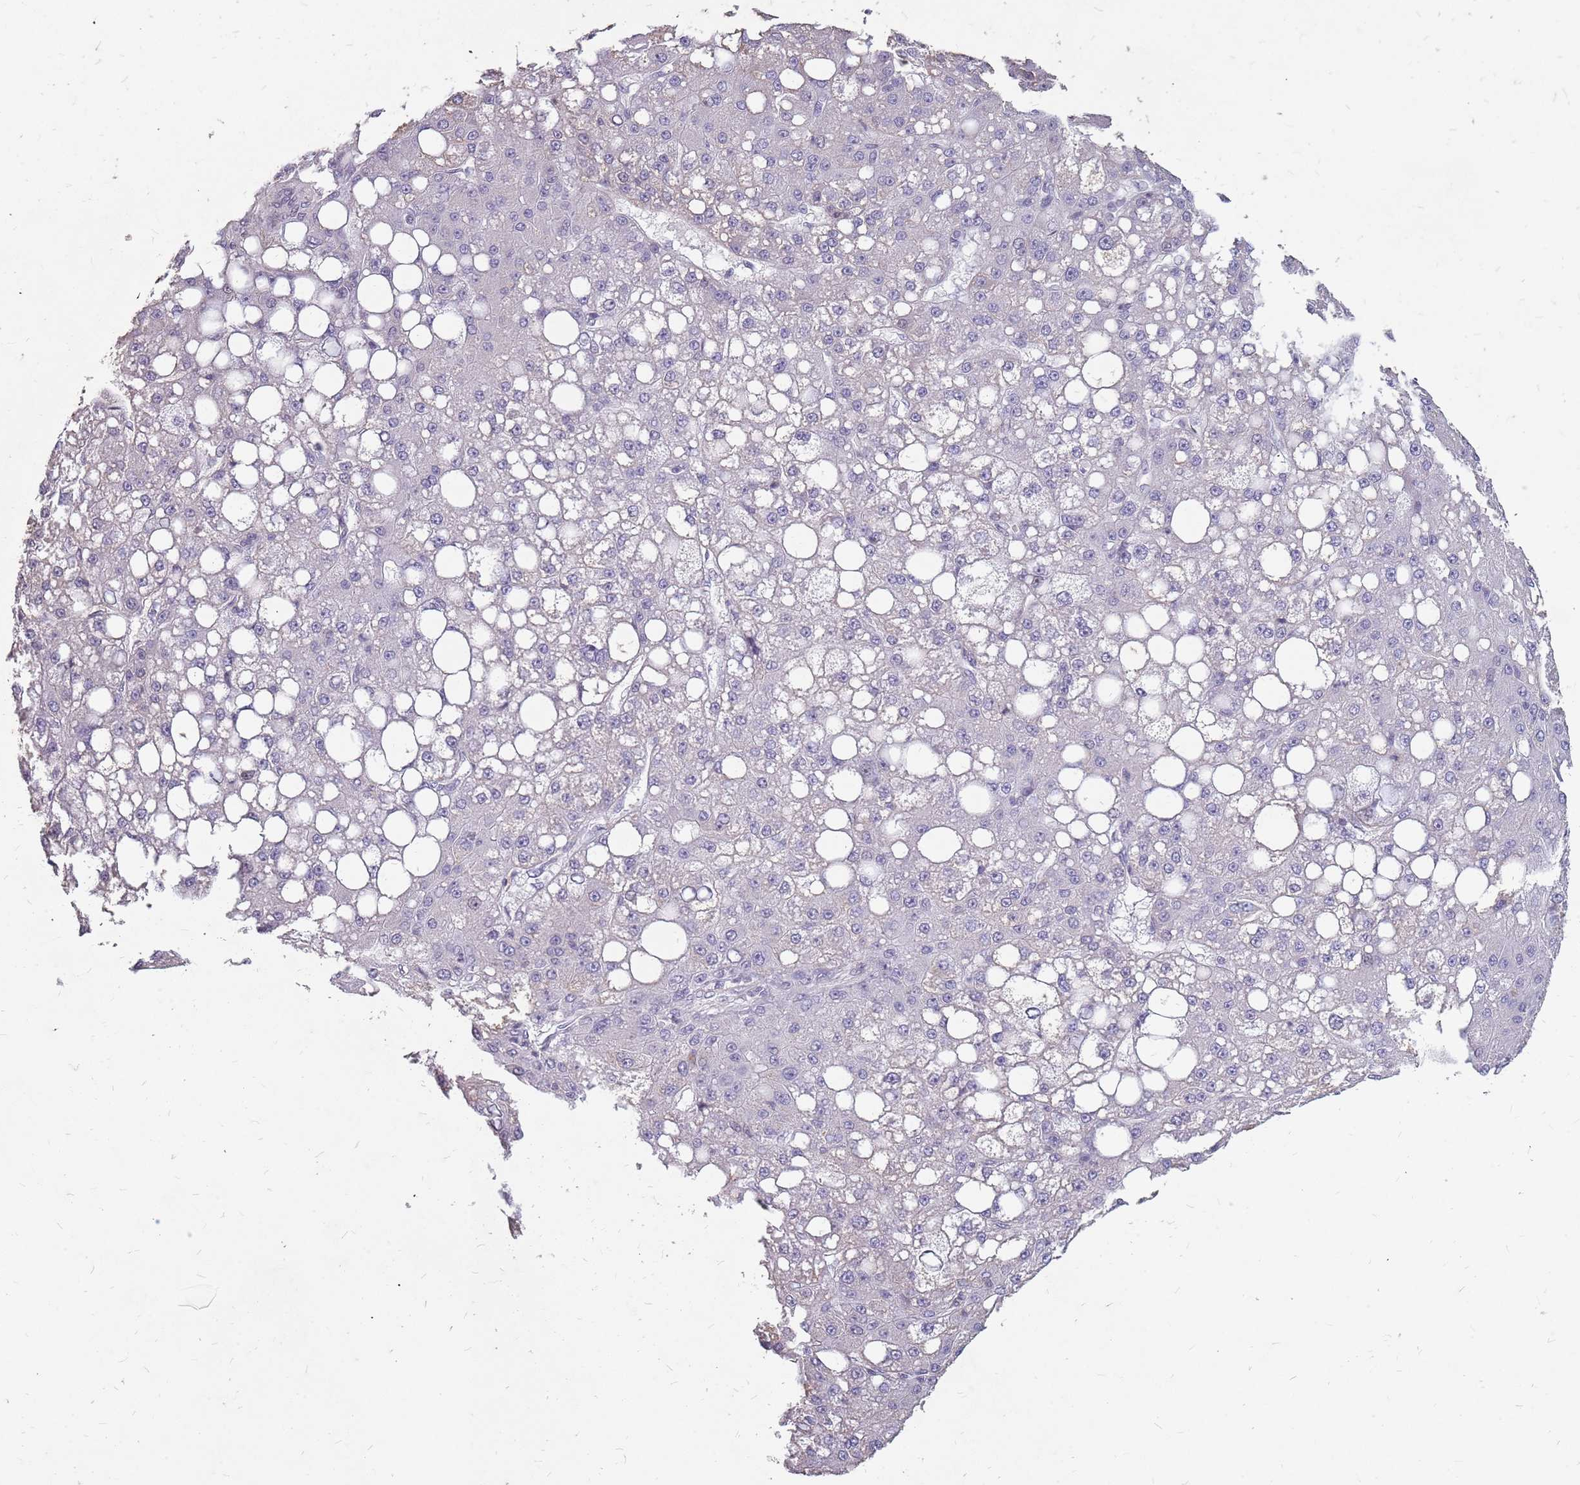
{"staining": {"intensity": "negative", "quantity": "none", "location": "none"}, "tissue": "liver cancer", "cell_type": "Tumor cells", "image_type": "cancer", "snomed": [{"axis": "morphology", "description": "Carcinoma, Hepatocellular, NOS"}, {"axis": "topography", "description": "Liver"}], "caption": "DAB (3,3'-diaminobenzidine) immunohistochemical staining of hepatocellular carcinoma (liver) exhibits no significant expression in tumor cells.", "gene": "NEK6", "patient": {"sex": "male", "age": 67}}